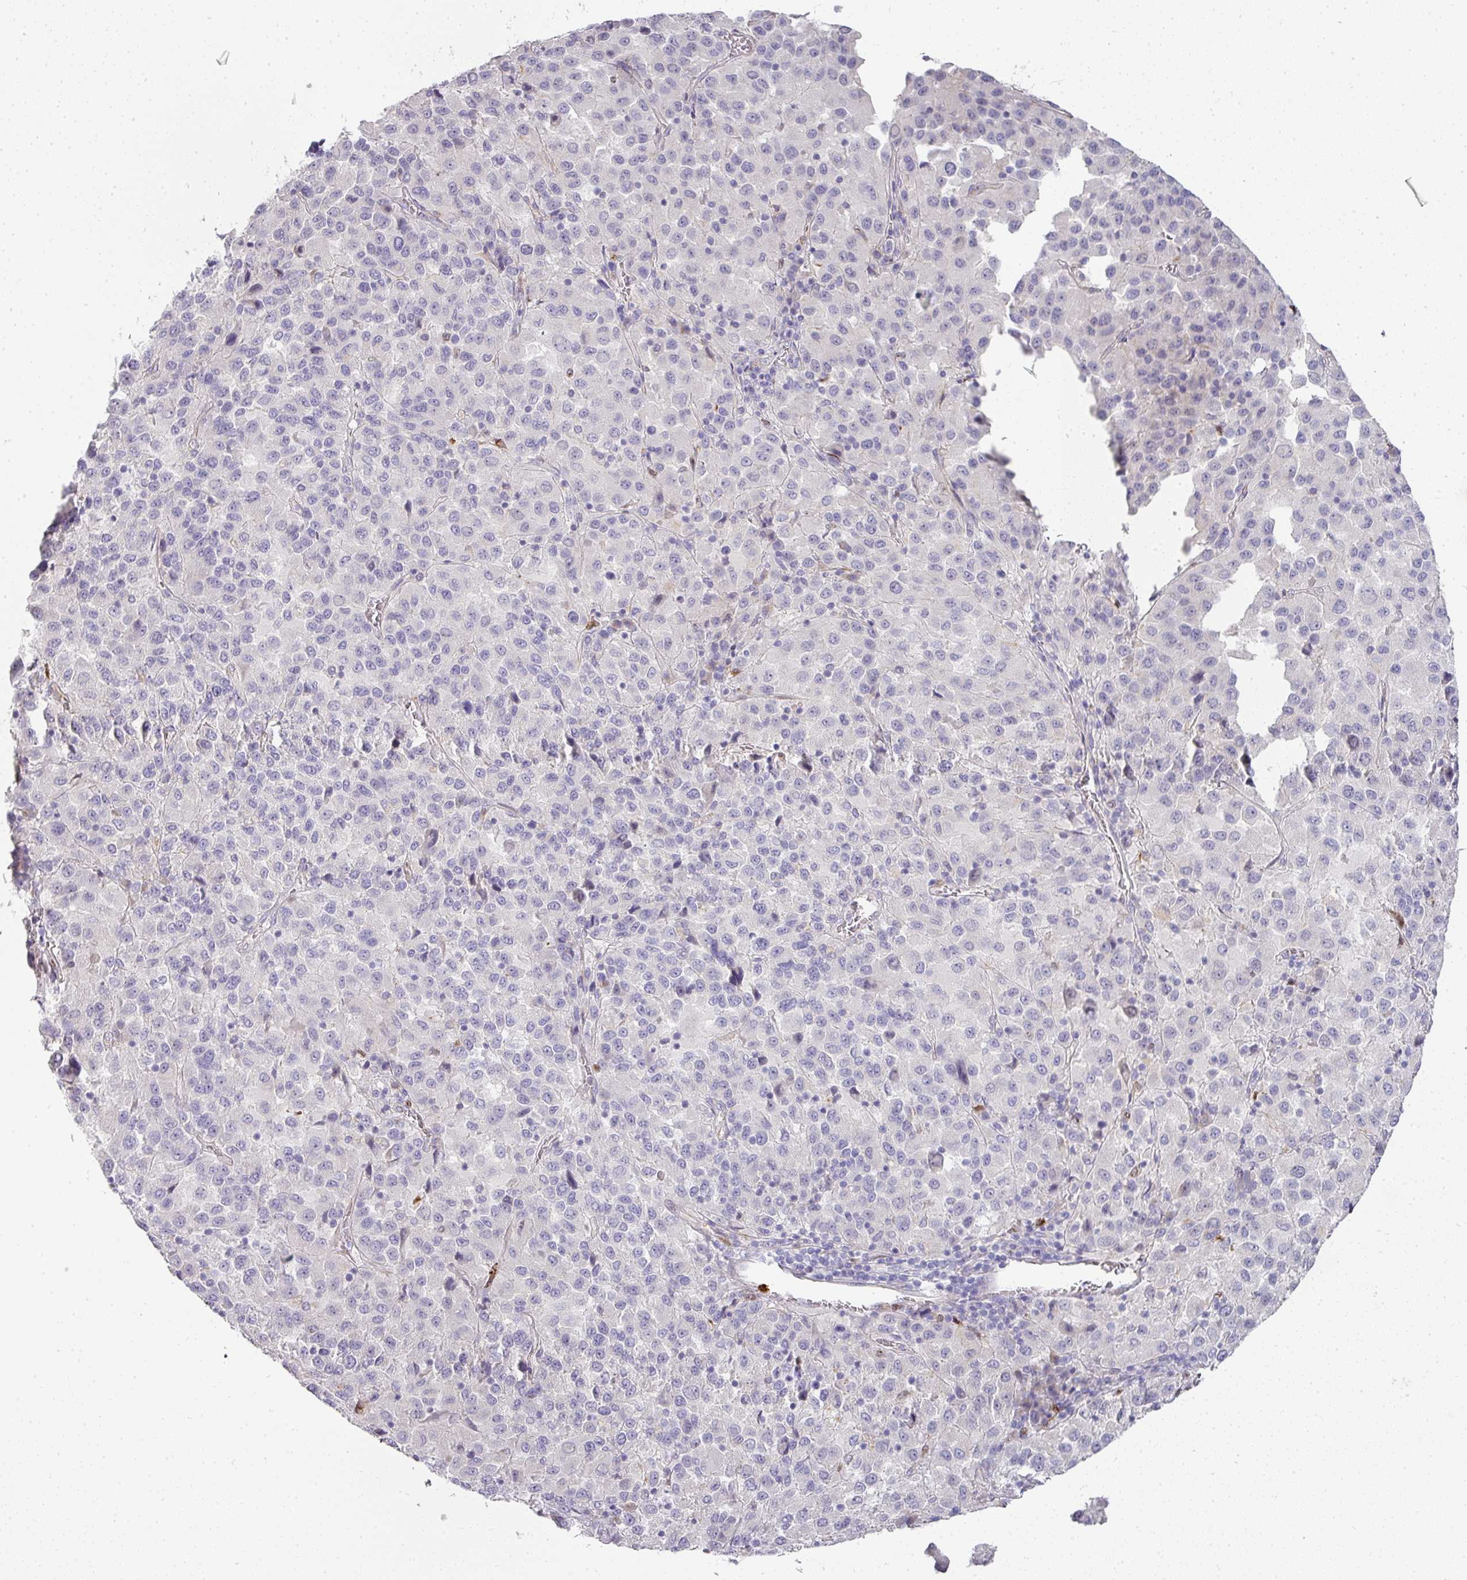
{"staining": {"intensity": "negative", "quantity": "none", "location": "none"}, "tissue": "melanoma", "cell_type": "Tumor cells", "image_type": "cancer", "snomed": [{"axis": "morphology", "description": "Malignant melanoma, Metastatic site"}, {"axis": "topography", "description": "Lung"}], "caption": "High magnification brightfield microscopy of melanoma stained with DAB (brown) and counterstained with hematoxylin (blue): tumor cells show no significant staining. (DAB (3,3'-diaminobenzidine) immunohistochemistry, high magnification).", "gene": "HHEX", "patient": {"sex": "male", "age": 64}}